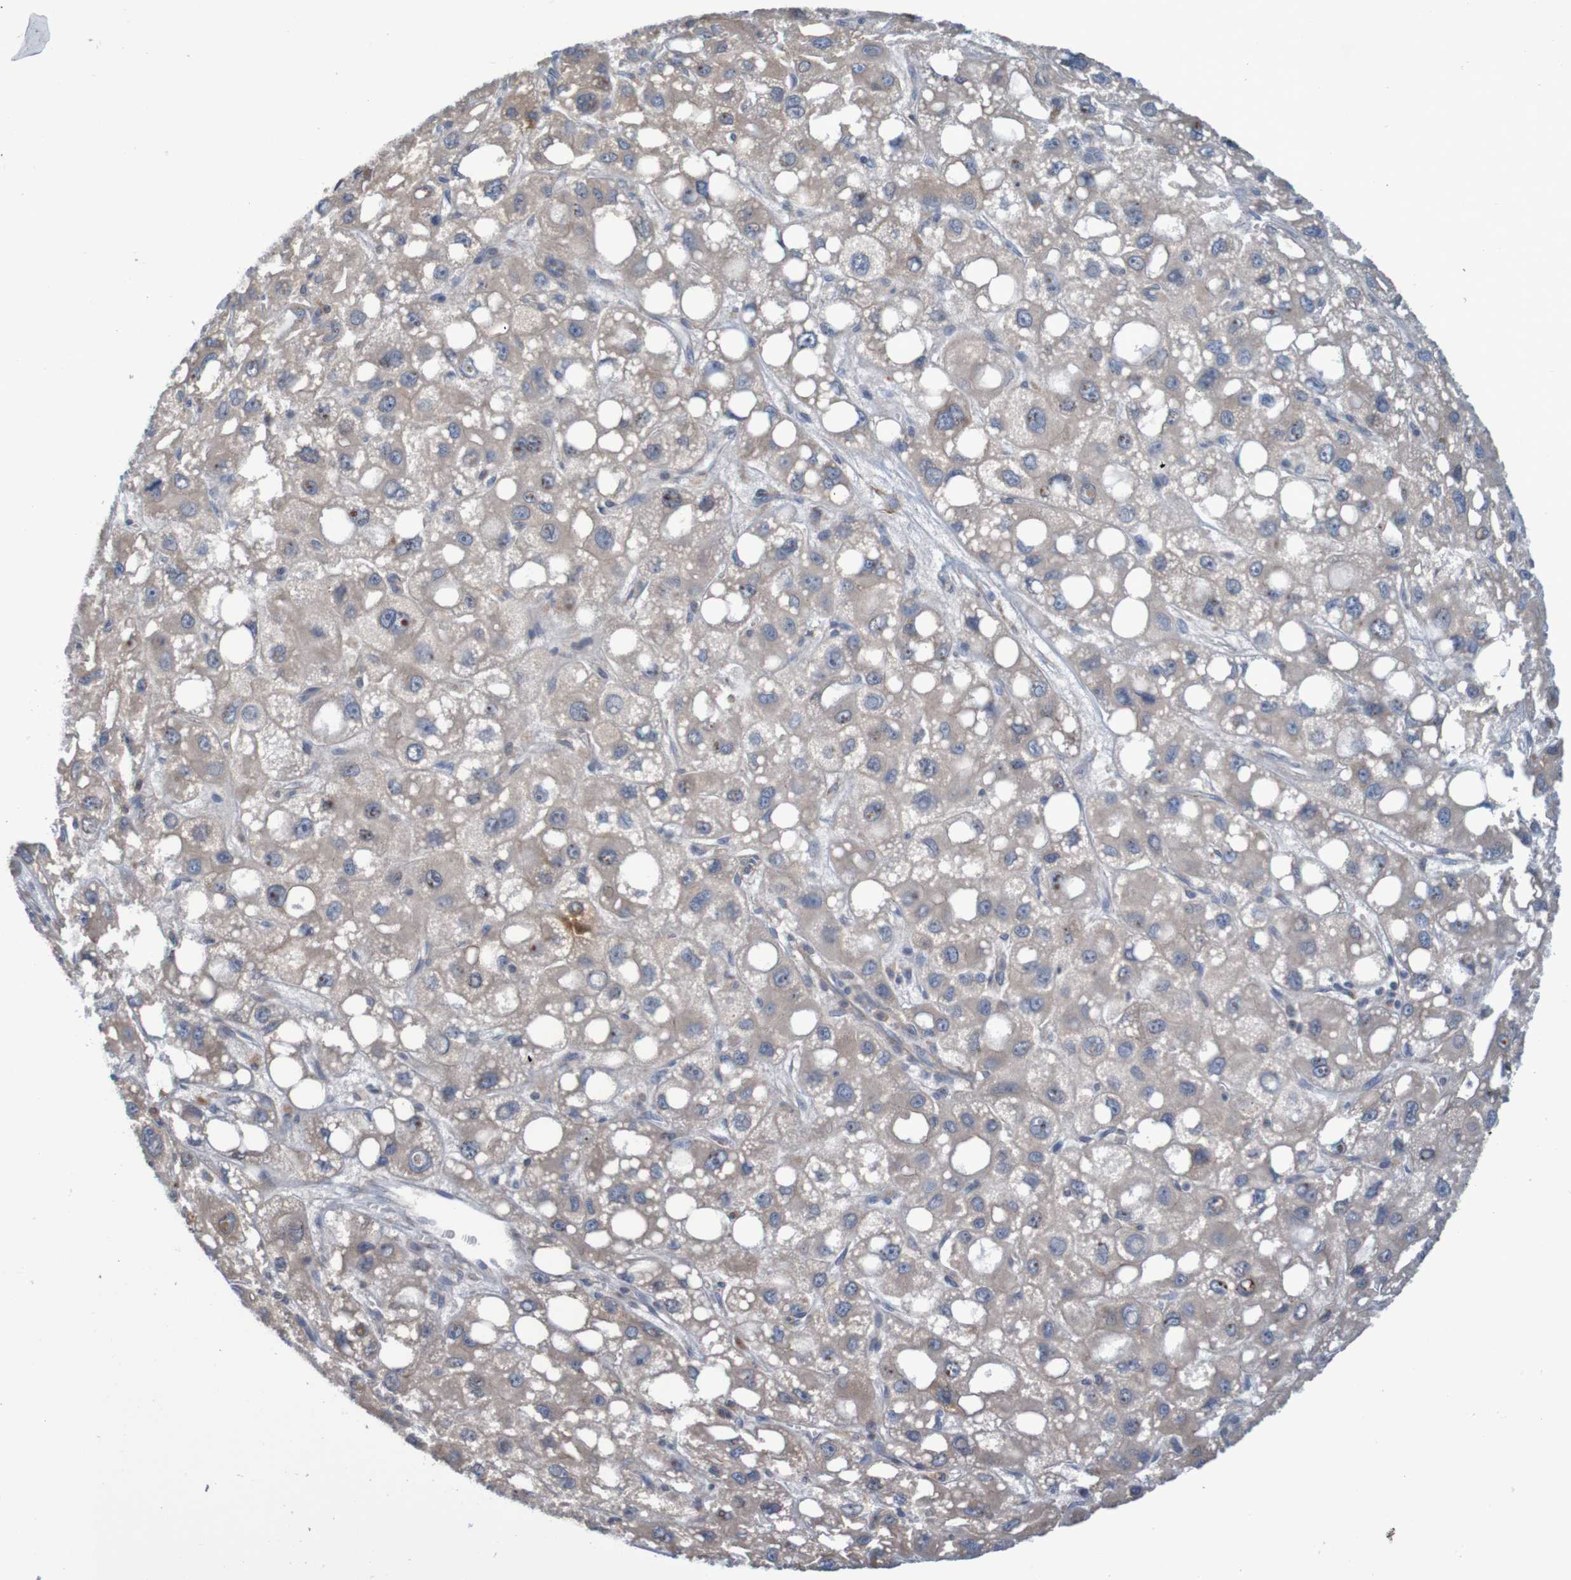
{"staining": {"intensity": "moderate", "quantity": ">75%", "location": "cytoplasmic/membranous"}, "tissue": "liver cancer", "cell_type": "Tumor cells", "image_type": "cancer", "snomed": [{"axis": "morphology", "description": "Carcinoma, Hepatocellular, NOS"}, {"axis": "topography", "description": "Liver"}], "caption": "Human liver hepatocellular carcinoma stained with a brown dye reveals moderate cytoplasmic/membranous positive staining in about >75% of tumor cells.", "gene": "CLDN18", "patient": {"sex": "male", "age": 55}}